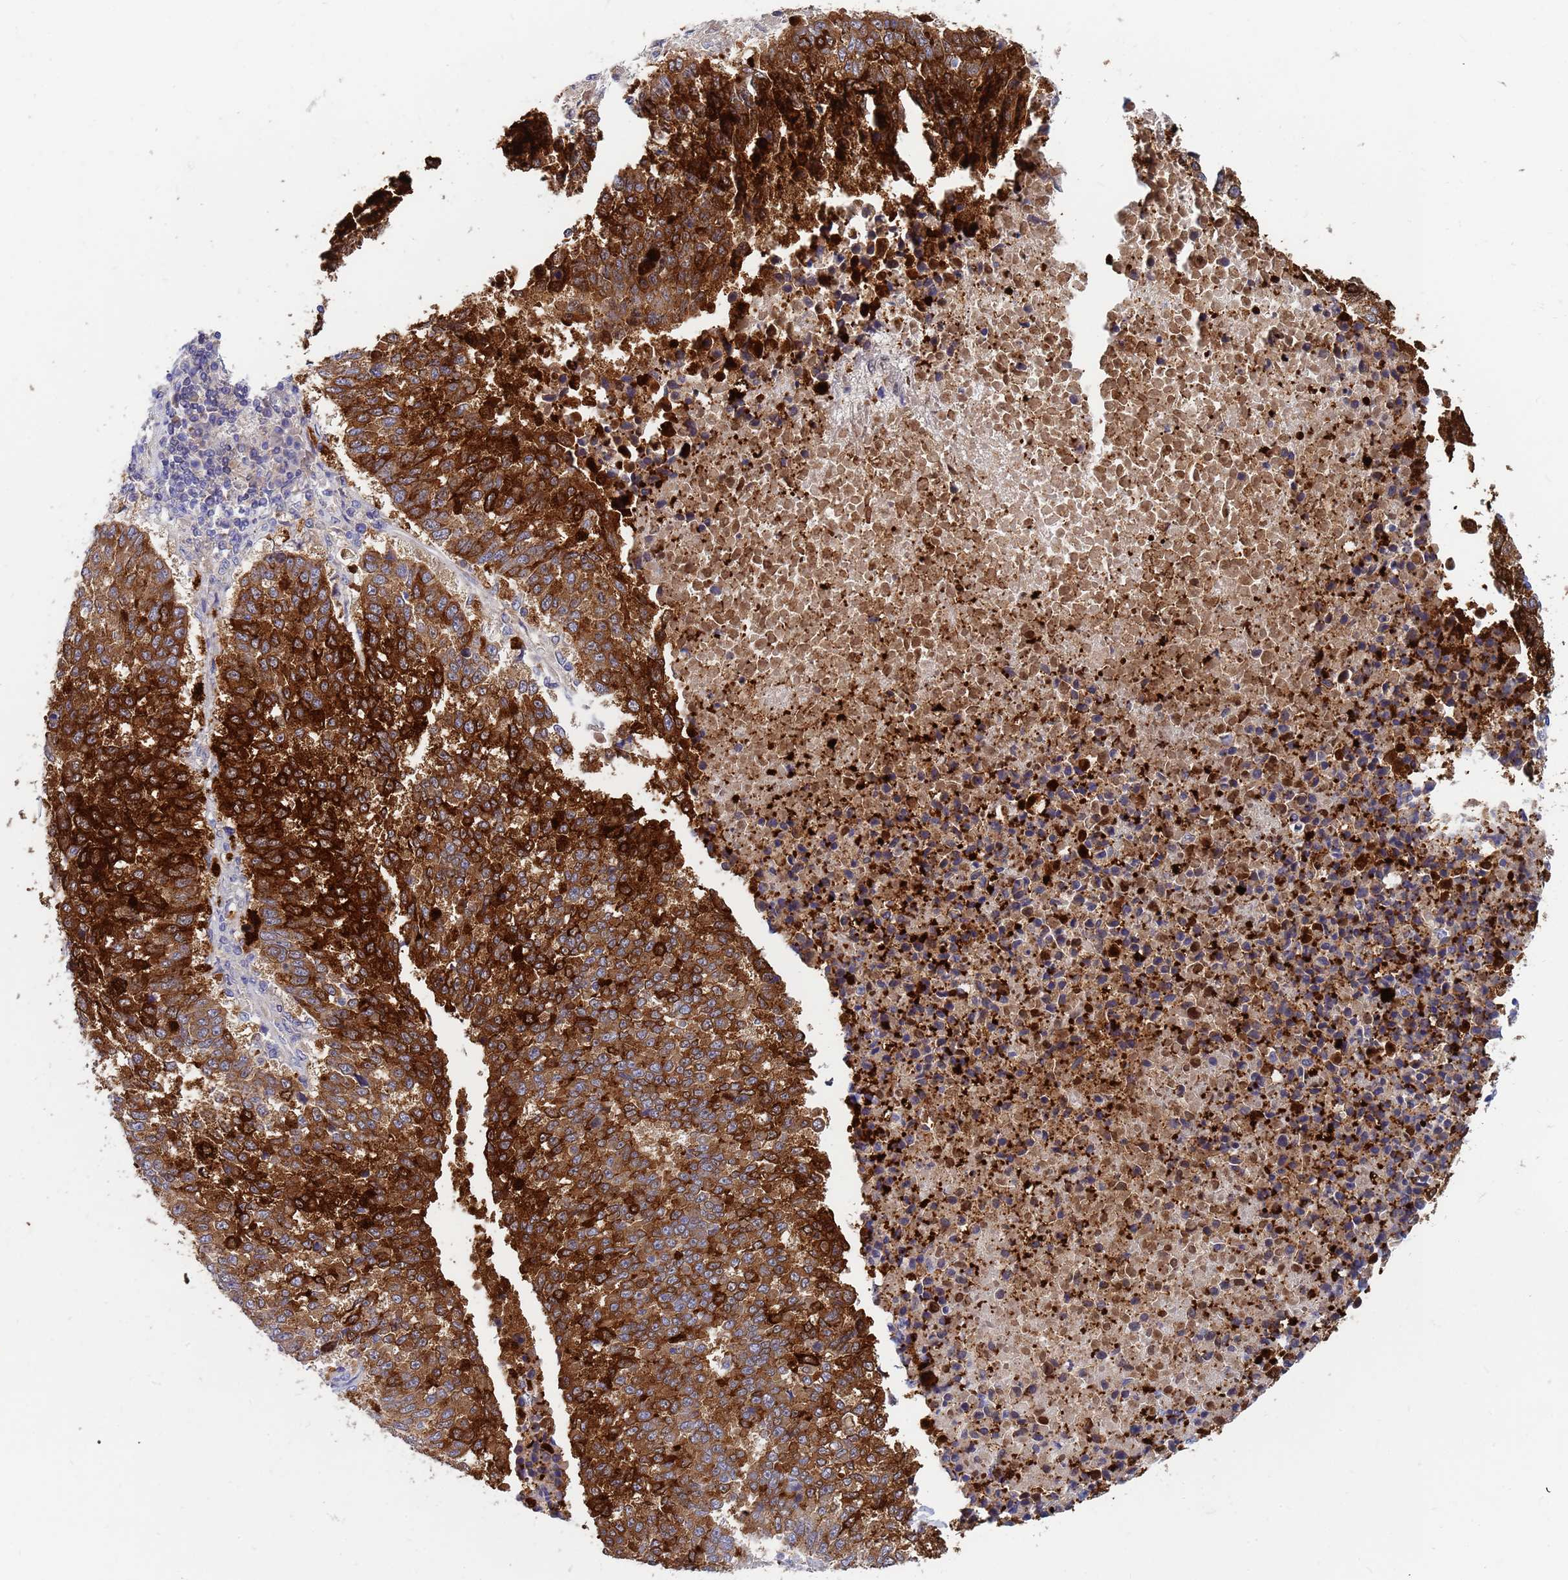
{"staining": {"intensity": "strong", "quantity": ">75%", "location": "cytoplasmic/membranous"}, "tissue": "lung cancer", "cell_type": "Tumor cells", "image_type": "cancer", "snomed": [{"axis": "morphology", "description": "Squamous cell carcinoma, NOS"}, {"axis": "topography", "description": "Lung"}], "caption": "Approximately >75% of tumor cells in lung squamous cell carcinoma show strong cytoplasmic/membranous protein staining as visualized by brown immunohistochemical staining.", "gene": "TTLL11", "patient": {"sex": "male", "age": 73}}